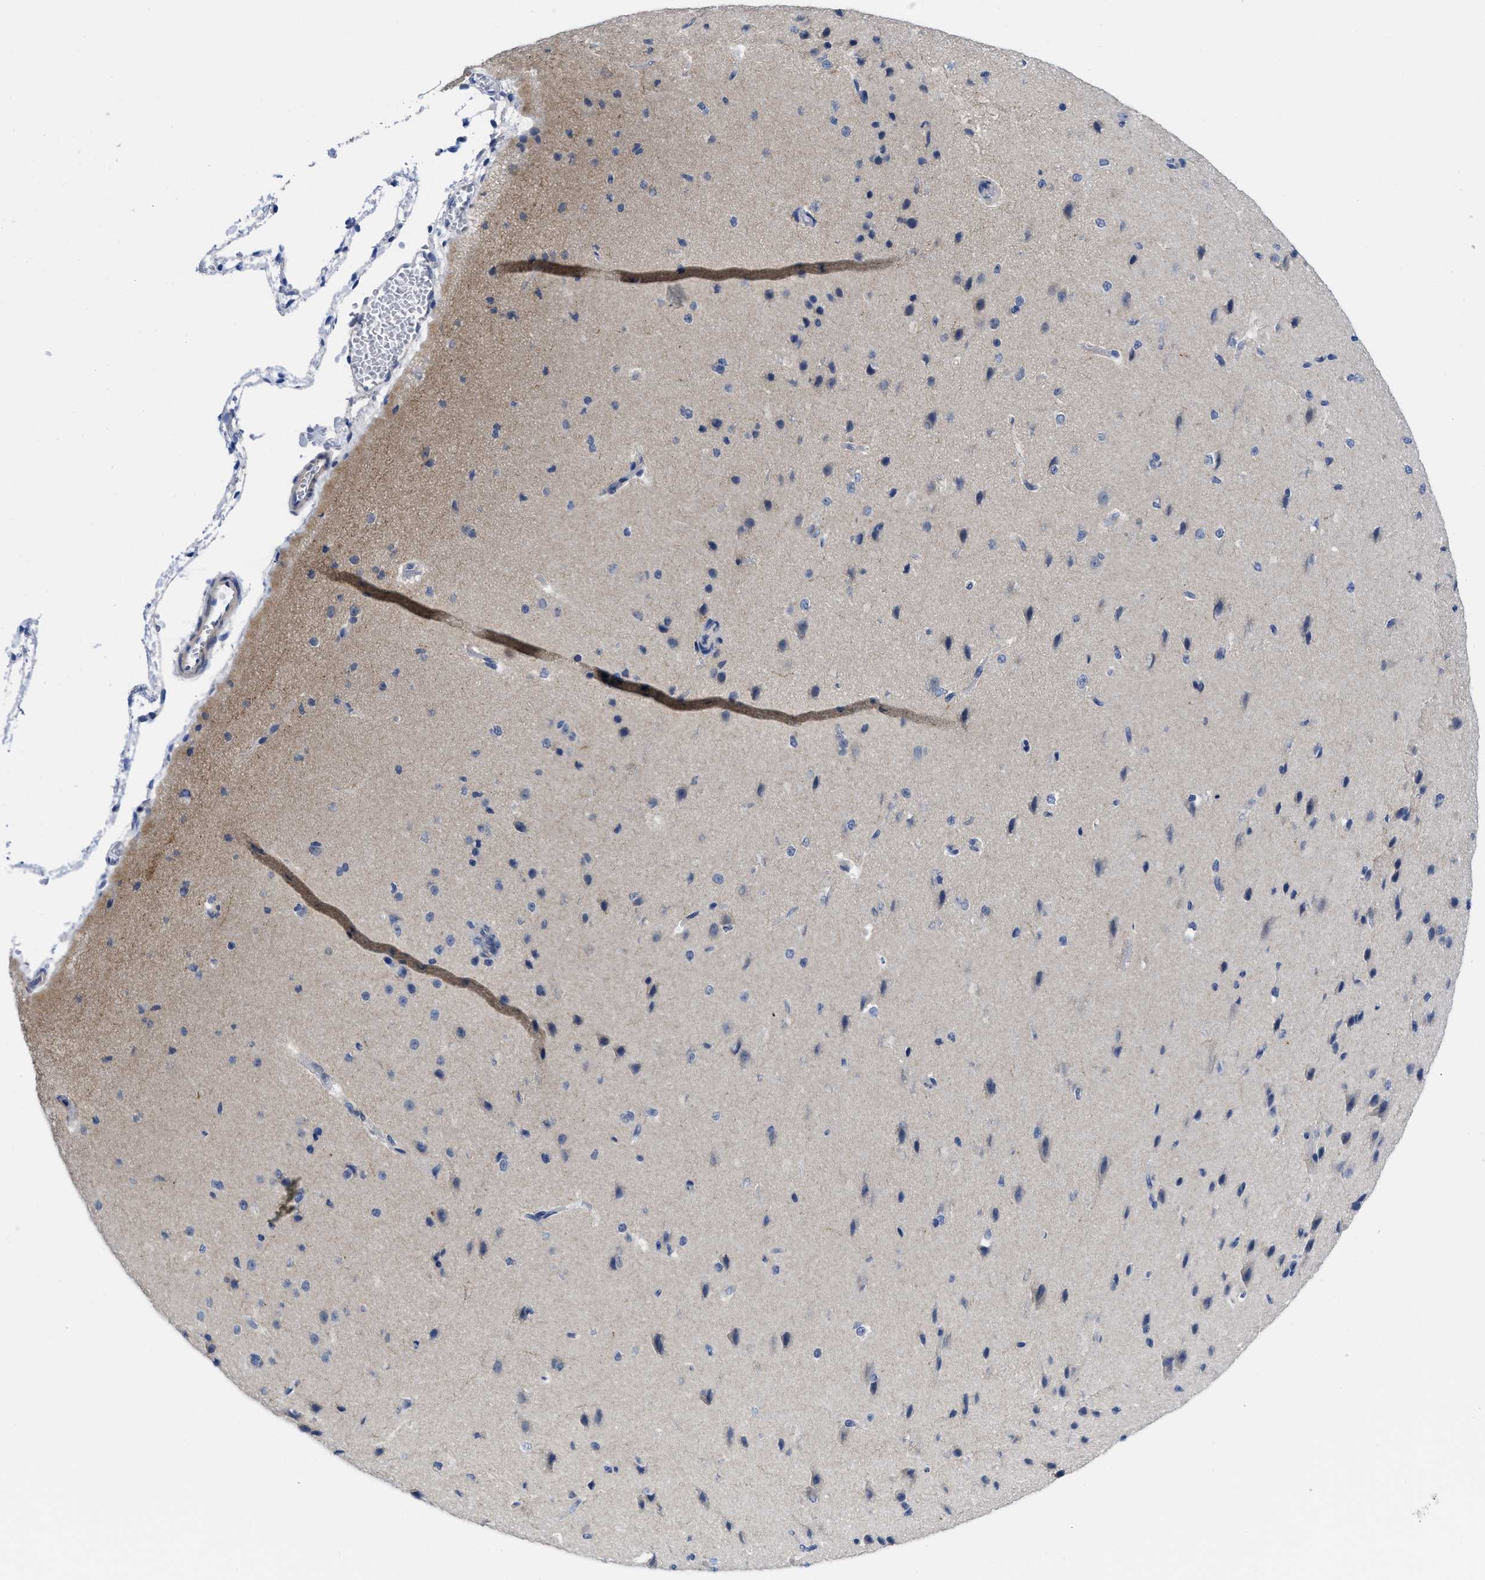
{"staining": {"intensity": "negative", "quantity": "none", "location": "none"}, "tissue": "cerebral cortex", "cell_type": "Endothelial cells", "image_type": "normal", "snomed": [{"axis": "morphology", "description": "Normal tissue, NOS"}, {"axis": "morphology", "description": "Developmental malformation"}, {"axis": "topography", "description": "Cerebral cortex"}], "caption": "Immunohistochemistry (IHC) image of unremarkable human cerebral cortex stained for a protein (brown), which shows no positivity in endothelial cells. (DAB (3,3'-diaminobenzidine) immunohistochemistry with hematoxylin counter stain).", "gene": "PYY", "patient": {"sex": "female", "age": 30}}